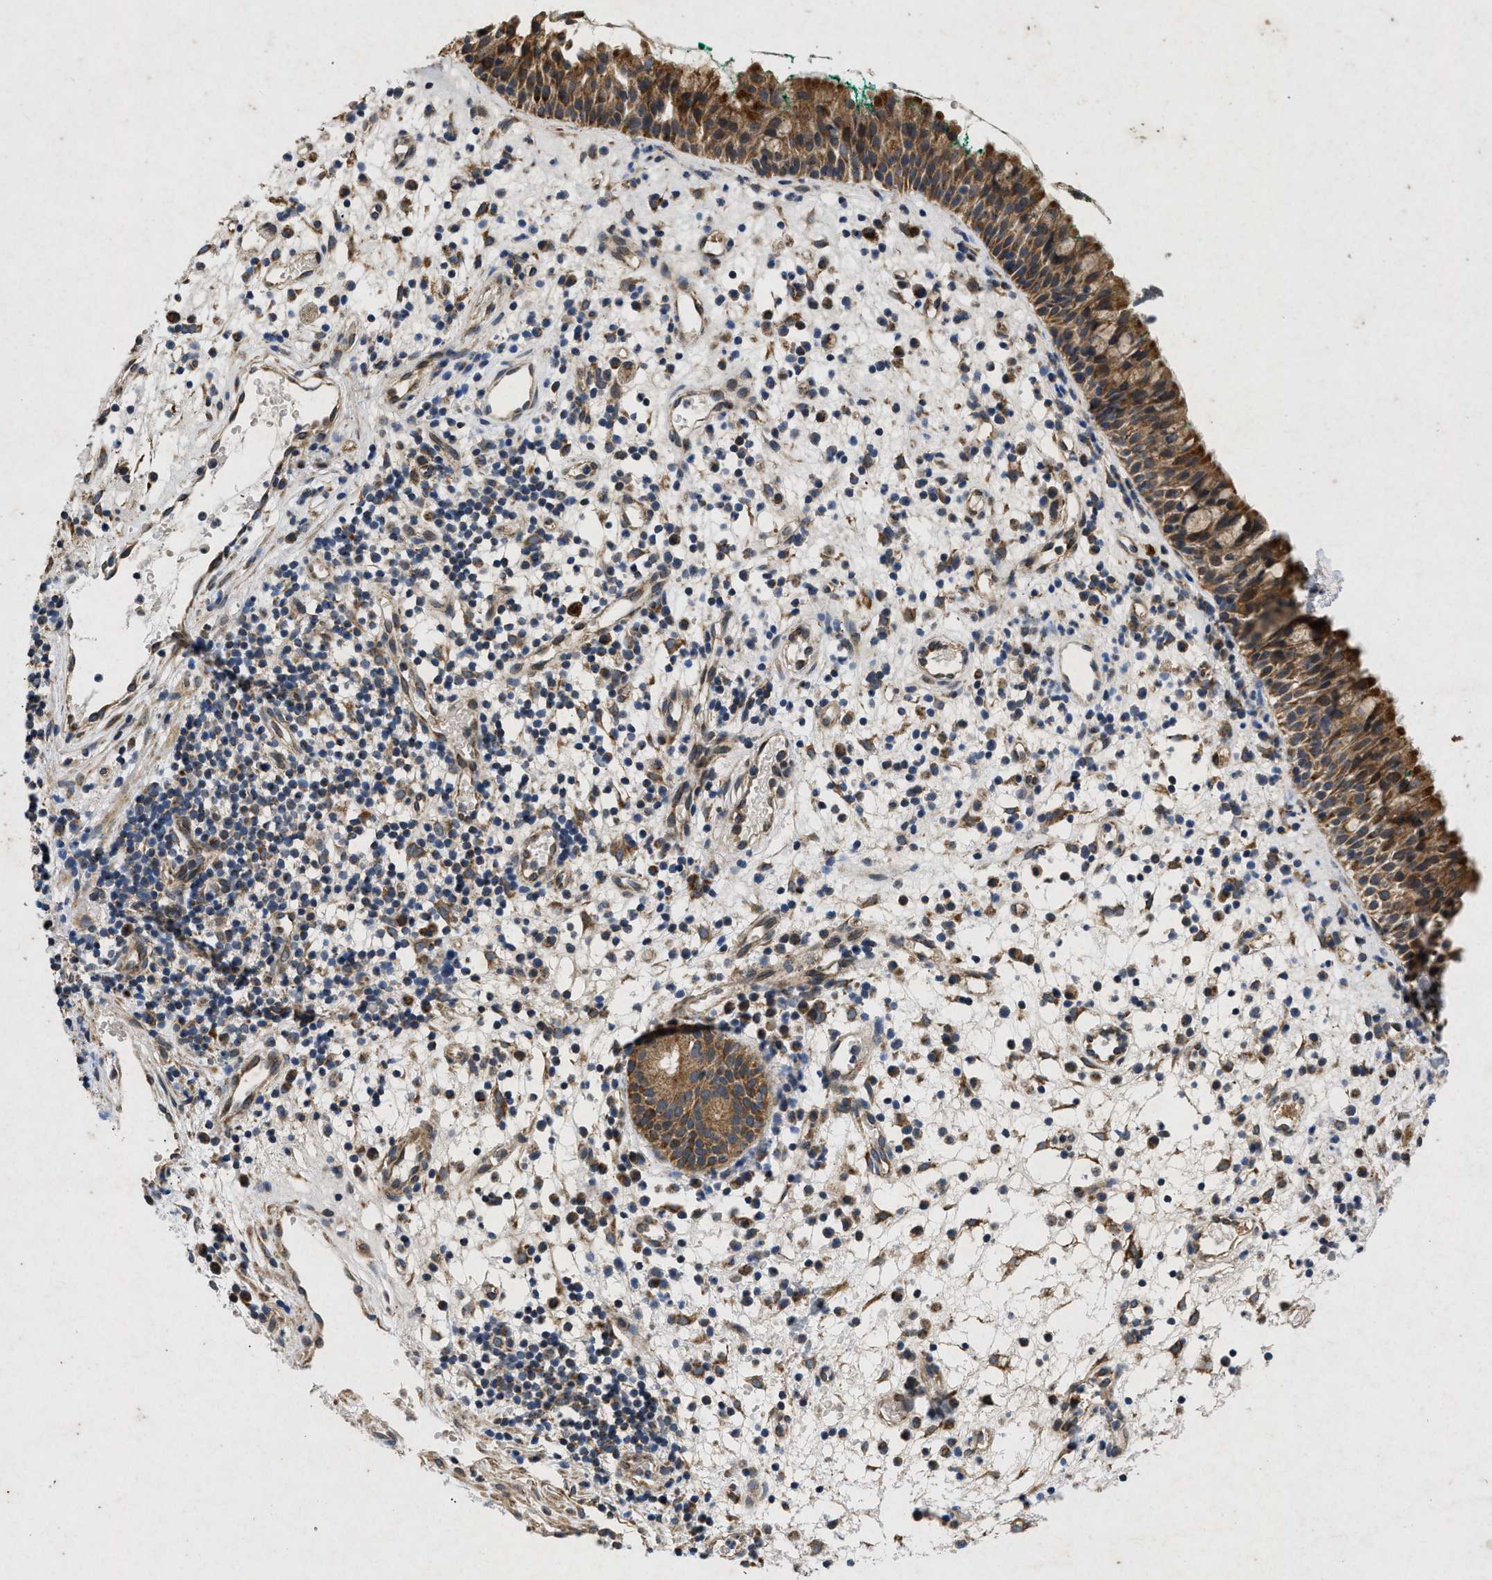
{"staining": {"intensity": "moderate", "quantity": ">75%", "location": "cytoplasmic/membranous"}, "tissue": "nasopharynx", "cell_type": "Respiratory epithelial cells", "image_type": "normal", "snomed": [{"axis": "morphology", "description": "Normal tissue, NOS"}, {"axis": "morphology", "description": "Basal cell carcinoma"}, {"axis": "topography", "description": "Cartilage tissue"}, {"axis": "topography", "description": "Nasopharynx"}, {"axis": "topography", "description": "Oral tissue"}], "caption": "IHC image of benign human nasopharynx stained for a protein (brown), which shows medium levels of moderate cytoplasmic/membranous staining in about >75% of respiratory epithelial cells.", "gene": "PRKG2", "patient": {"sex": "female", "age": 77}}